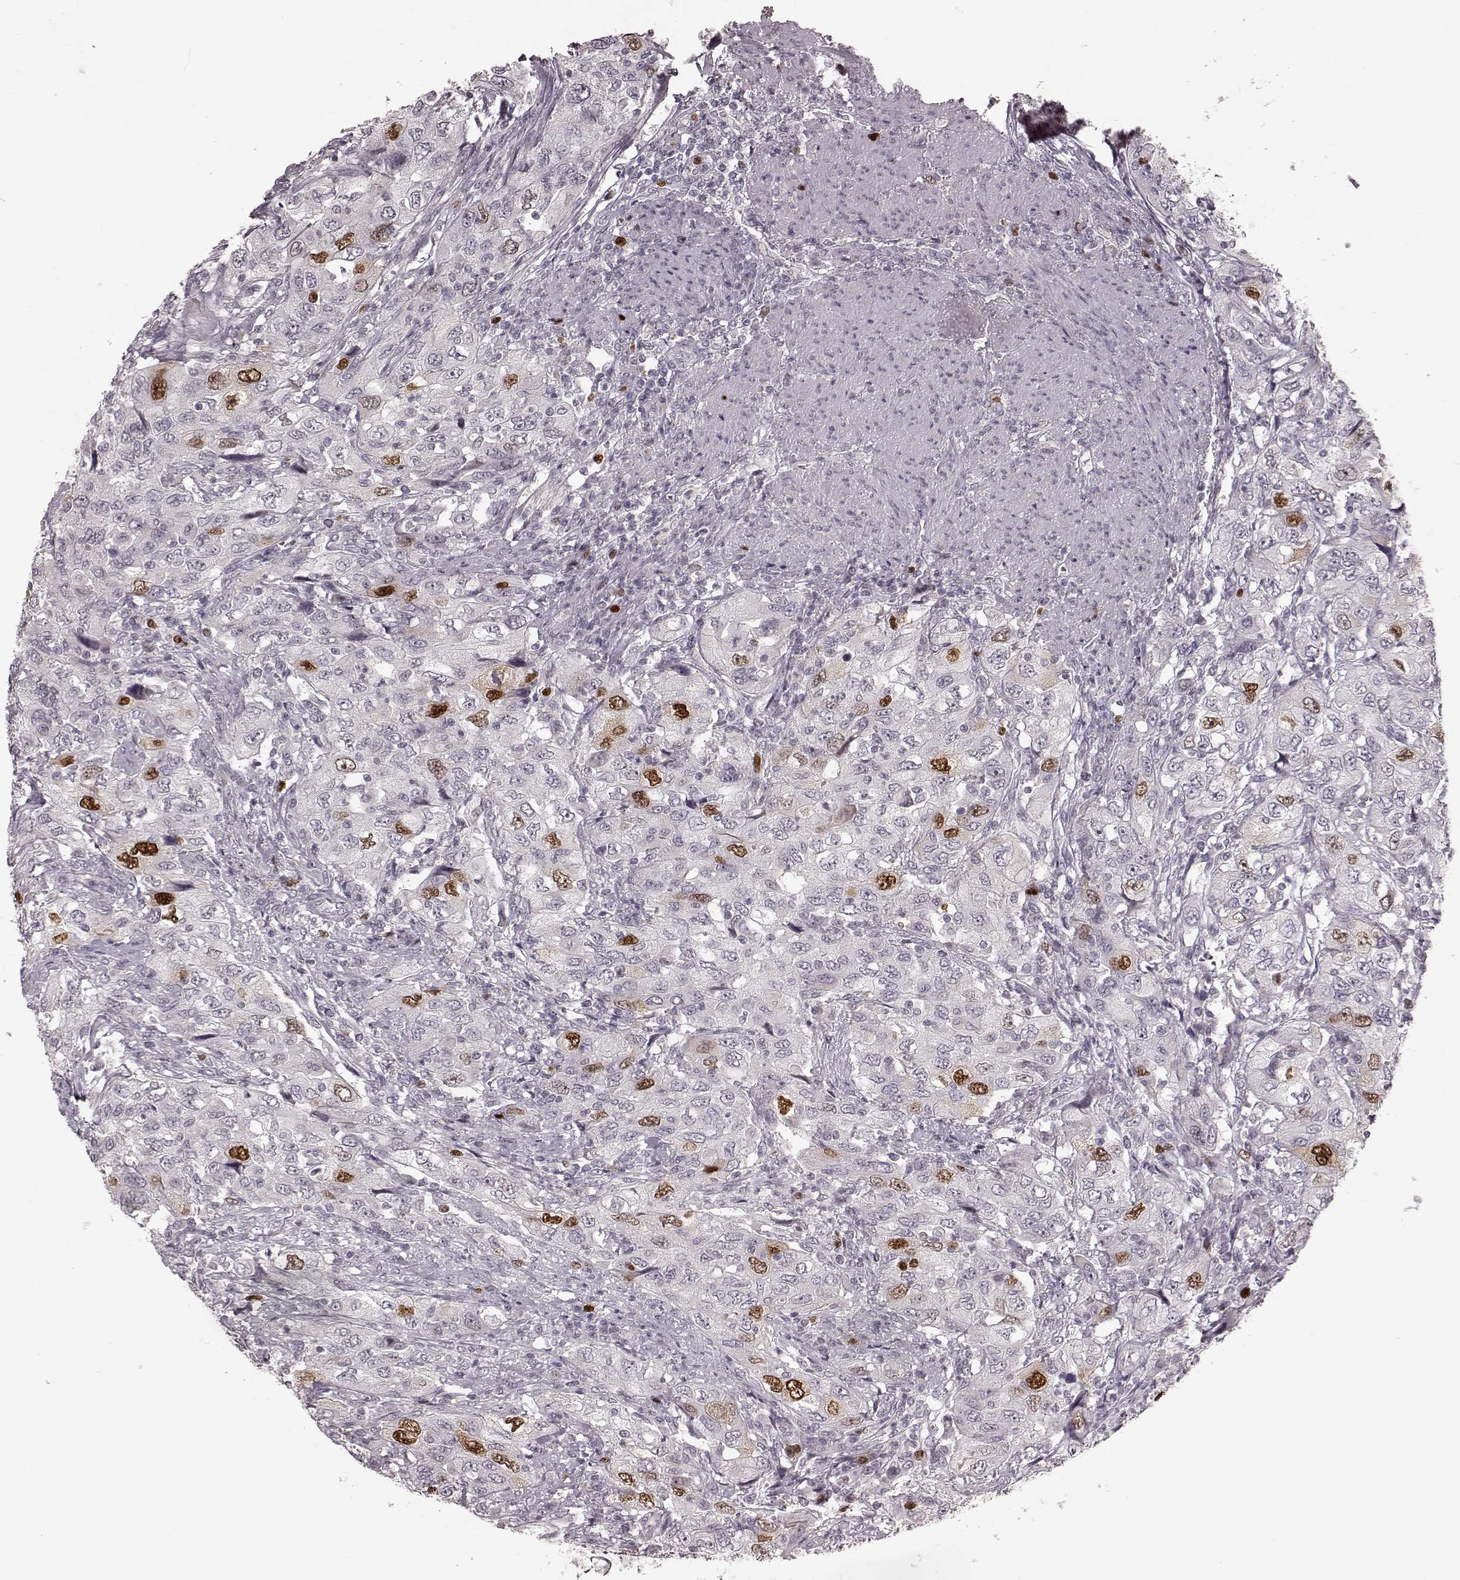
{"staining": {"intensity": "strong", "quantity": "<25%", "location": "nuclear"}, "tissue": "urothelial cancer", "cell_type": "Tumor cells", "image_type": "cancer", "snomed": [{"axis": "morphology", "description": "Urothelial carcinoma, High grade"}, {"axis": "topography", "description": "Urinary bladder"}], "caption": "This micrograph demonstrates urothelial cancer stained with immunohistochemistry to label a protein in brown. The nuclear of tumor cells show strong positivity for the protein. Nuclei are counter-stained blue.", "gene": "CCNA2", "patient": {"sex": "male", "age": 76}}